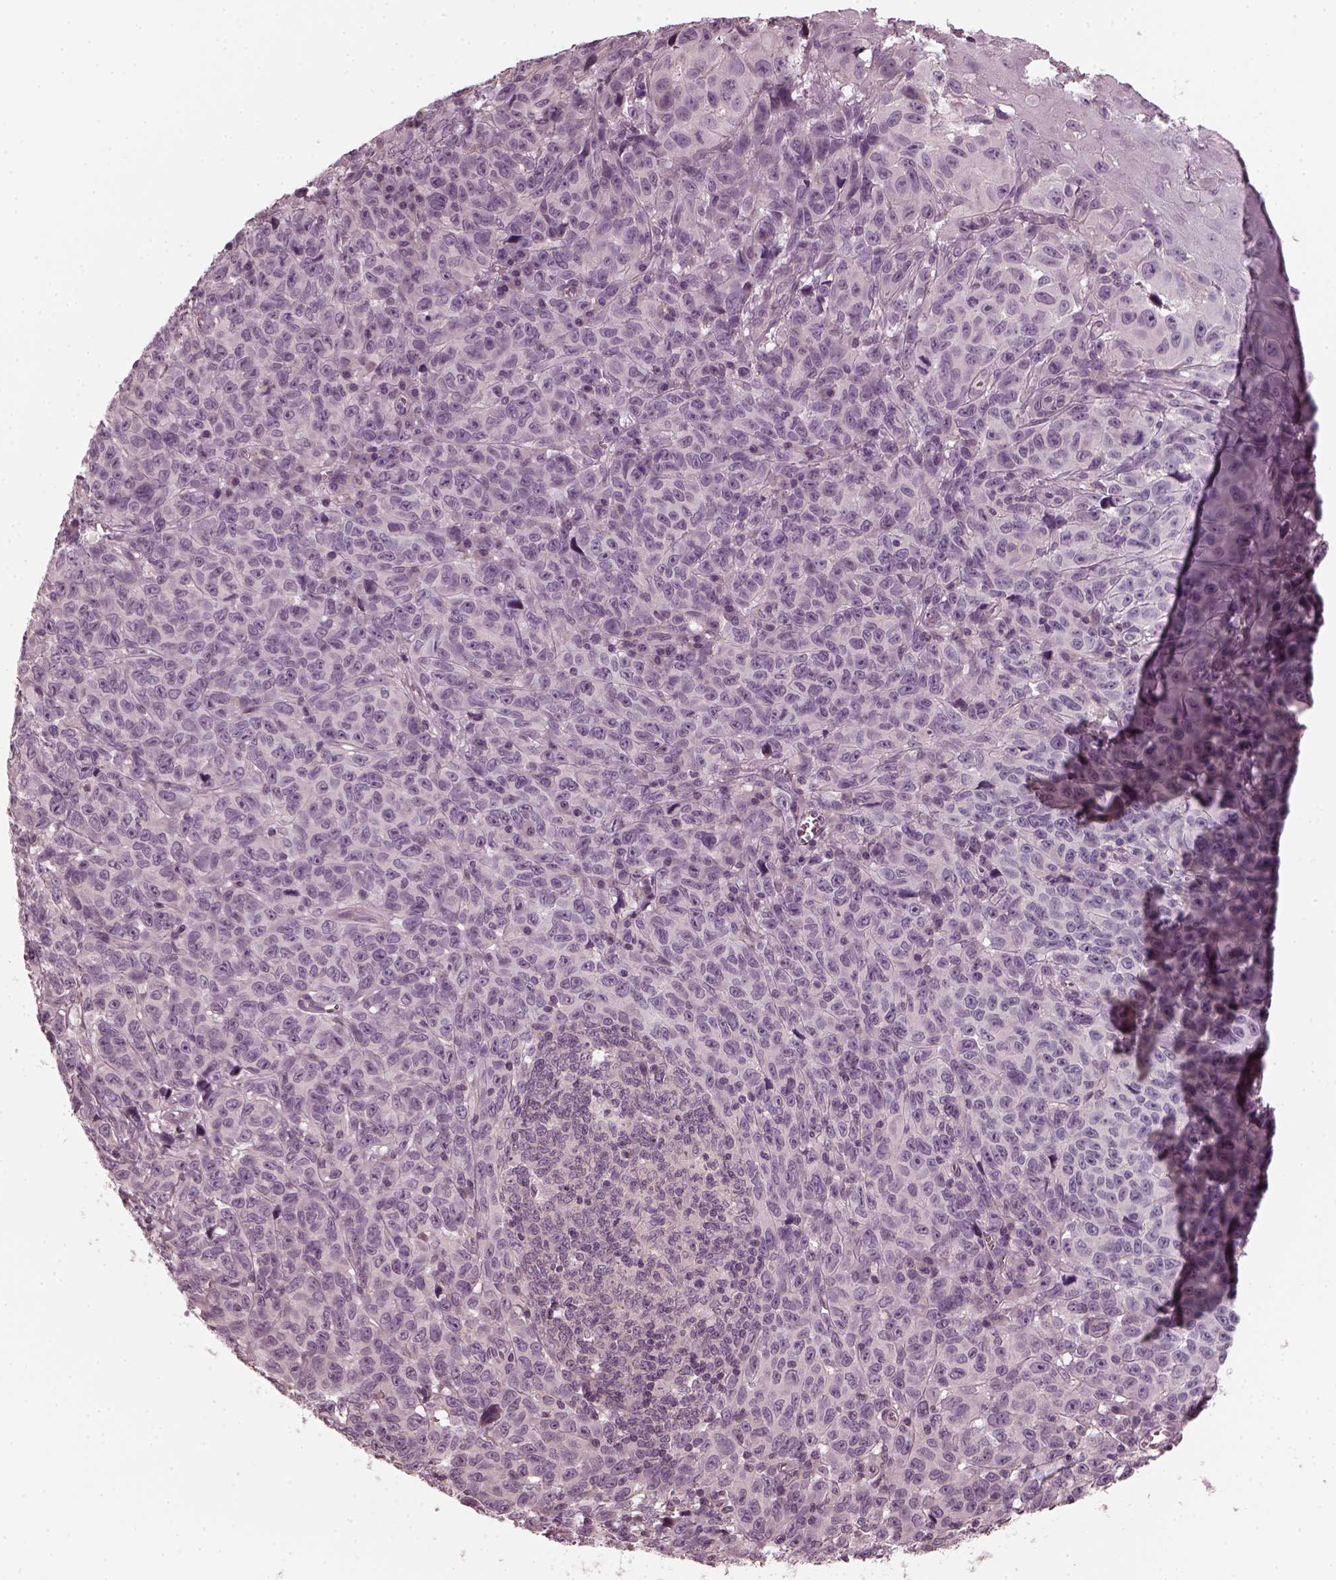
{"staining": {"intensity": "negative", "quantity": "none", "location": "none"}, "tissue": "melanoma", "cell_type": "Tumor cells", "image_type": "cancer", "snomed": [{"axis": "morphology", "description": "Malignant melanoma, NOS"}, {"axis": "topography", "description": "Vulva, labia, clitoris and Bartholin´s gland, NO"}], "caption": "Protein analysis of melanoma displays no significant expression in tumor cells.", "gene": "CHIT1", "patient": {"sex": "female", "age": 75}}